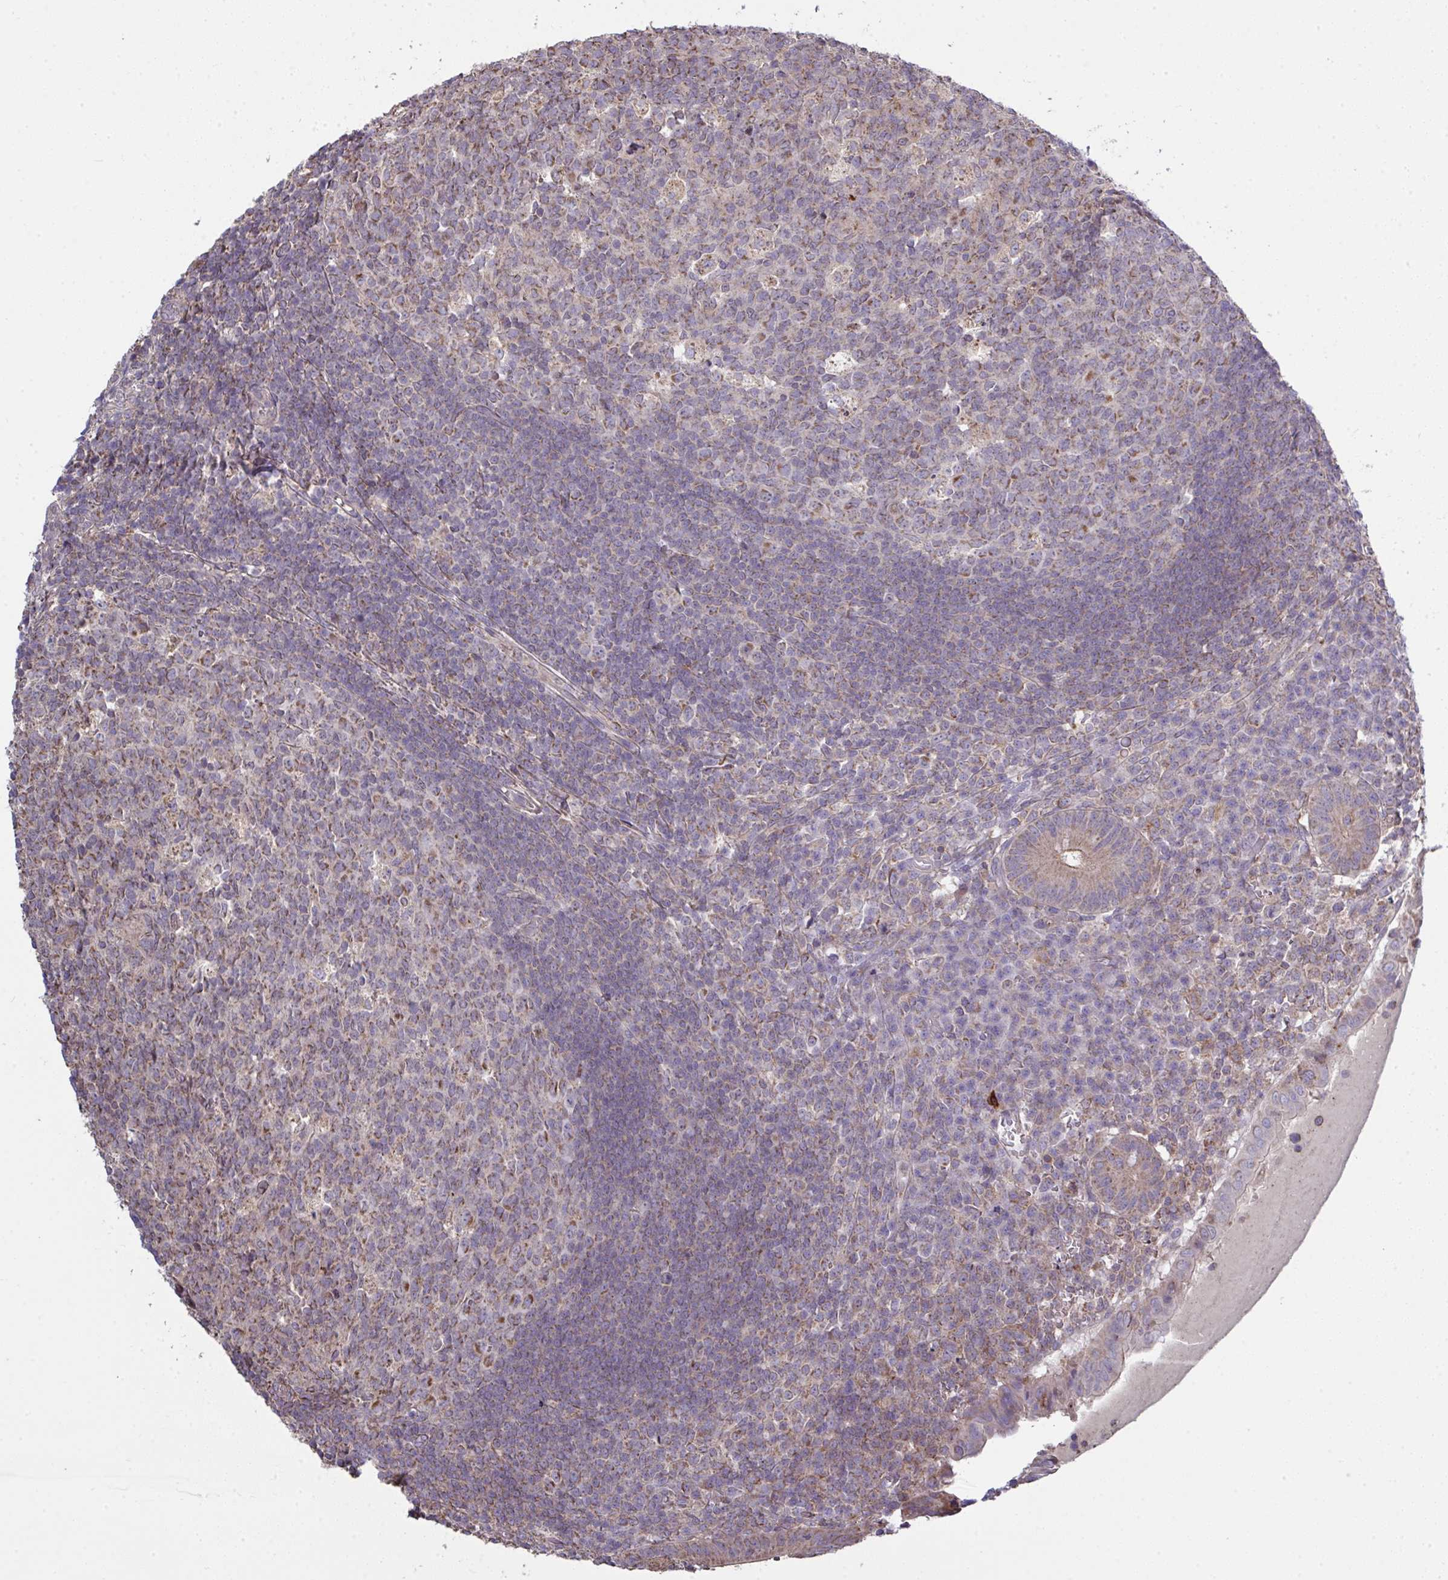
{"staining": {"intensity": "weak", "quantity": ">75%", "location": "cytoplasmic/membranous"}, "tissue": "appendix", "cell_type": "Glandular cells", "image_type": "normal", "snomed": [{"axis": "morphology", "description": "Normal tissue, NOS"}, {"axis": "topography", "description": "Appendix"}], "caption": "Normal appendix demonstrates weak cytoplasmic/membranous expression in about >75% of glandular cells, visualized by immunohistochemistry.", "gene": "PPM1H", "patient": {"sex": "male", "age": 18}}